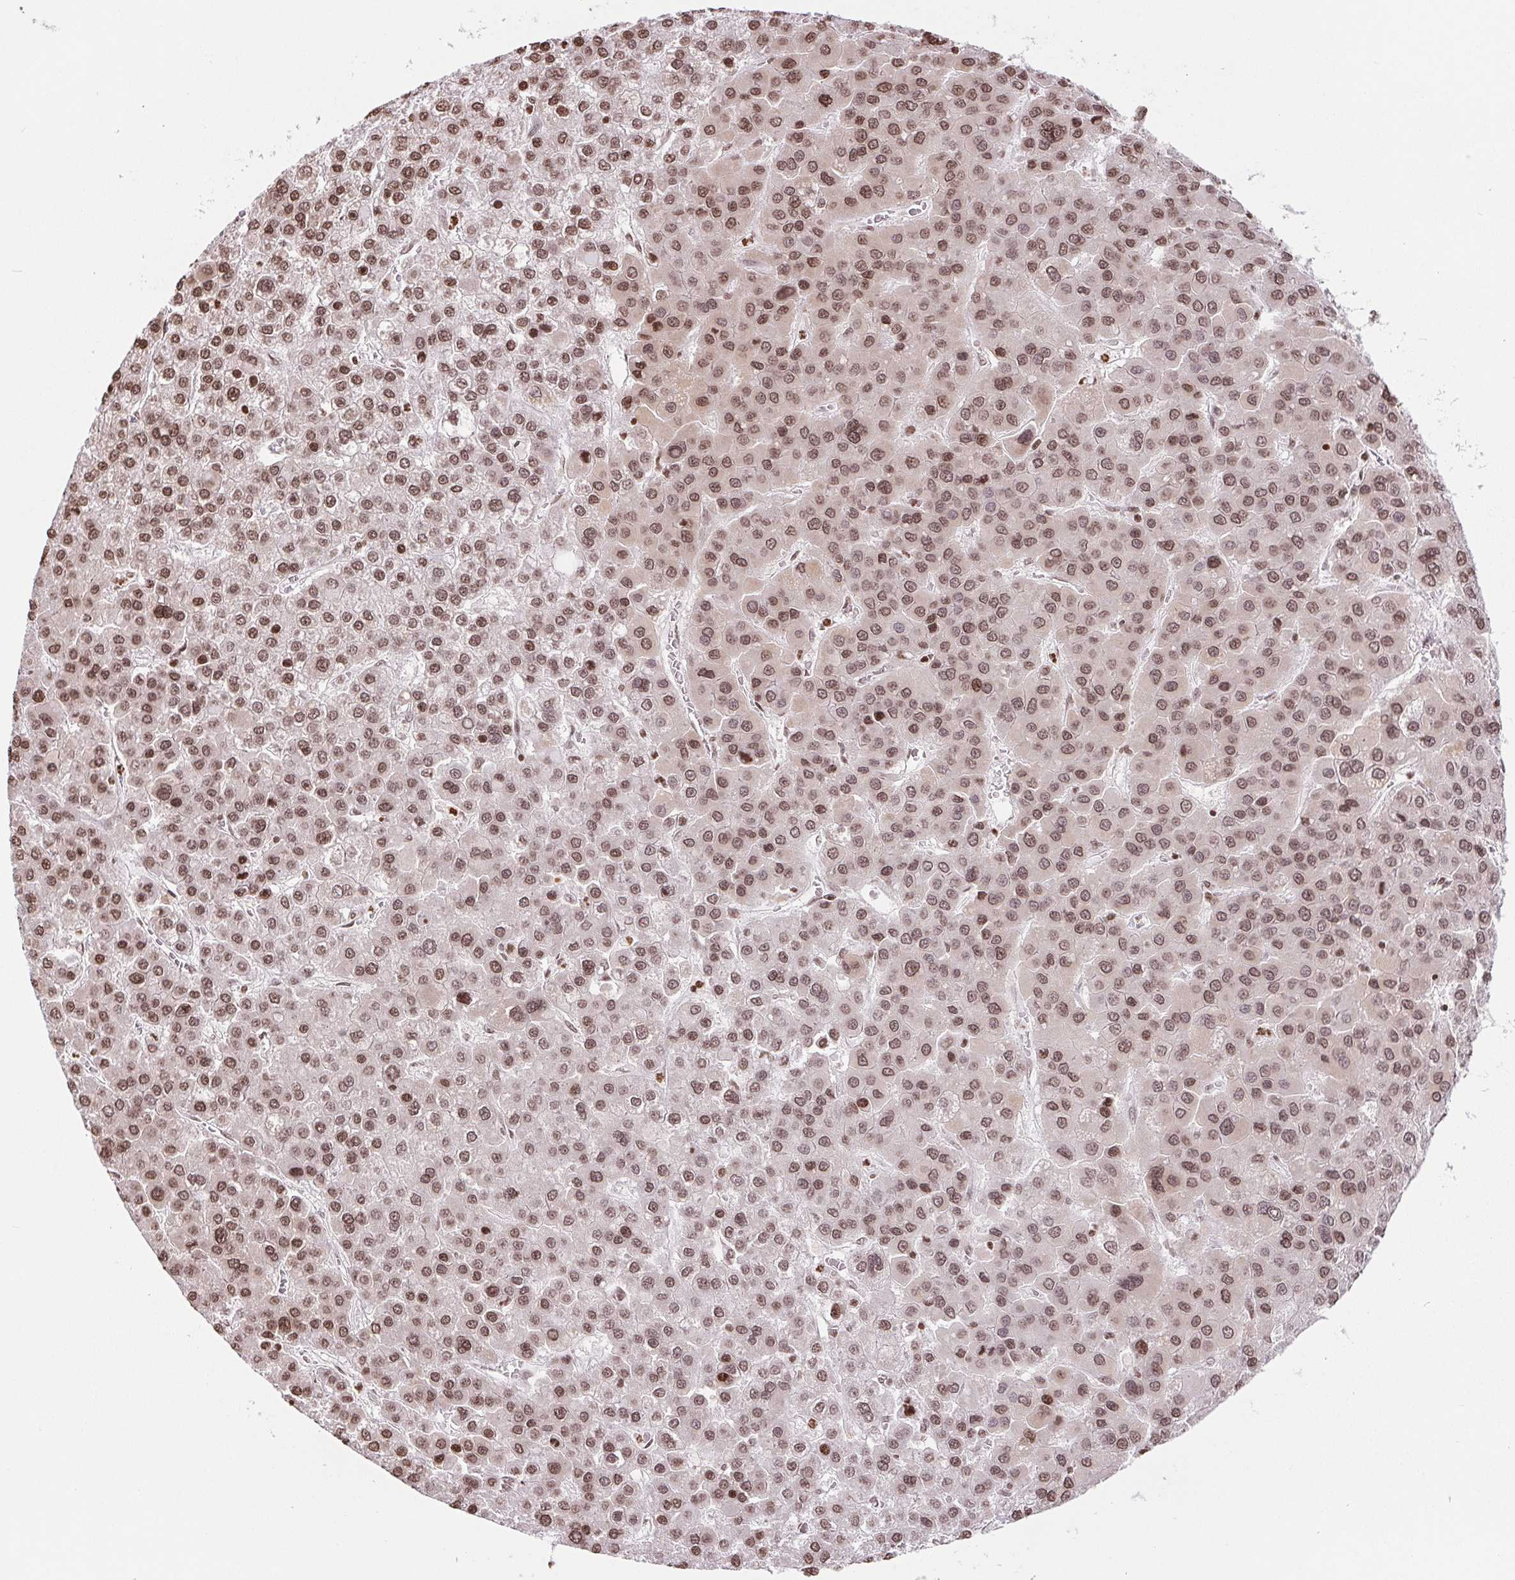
{"staining": {"intensity": "moderate", "quantity": ">75%", "location": "nuclear"}, "tissue": "liver cancer", "cell_type": "Tumor cells", "image_type": "cancer", "snomed": [{"axis": "morphology", "description": "Carcinoma, Hepatocellular, NOS"}, {"axis": "topography", "description": "Liver"}], "caption": "Hepatocellular carcinoma (liver) stained with immunohistochemistry shows moderate nuclear positivity in approximately >75% of tumor cells.", "gene": "SMIM12", "patient": {"sex": "female", "age": 41}}